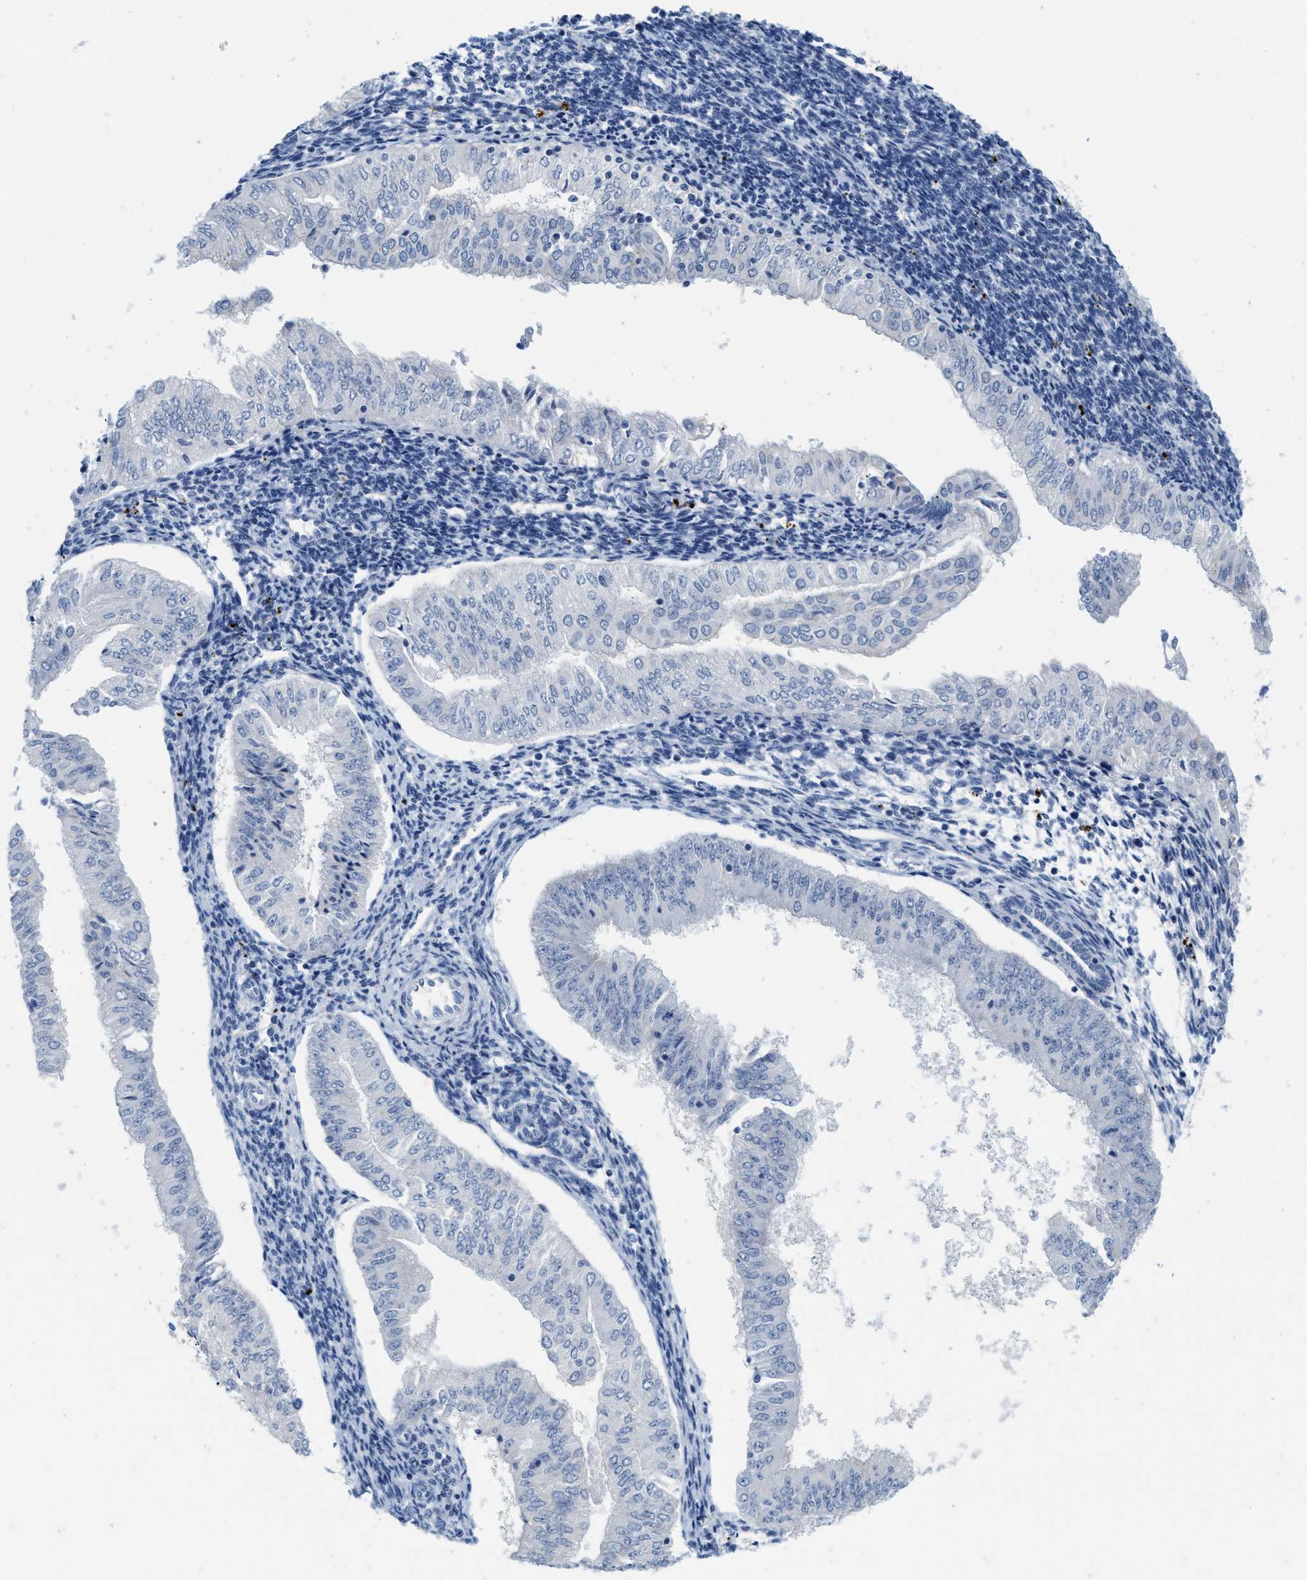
{"staining": {"intensity": "negative", "quantity": "none", "location": "none"}, "tissue": "endometrial cancer", "cell_type": "Tumor cells", "image_type": "cancer", "snomed": [{"axis": "morphology", "description": "Normal tissue, NOS"}, {"axis": "morphology", "description": "Adenocarcinoma, NOS"}, {"axis": "topography", "description": "Endometrium"}], "caption": "Tumor cells show no significant protein staining in endometrial adenocarcinoma.", "gene": "ABCB11", "patient": {"sex": "female", "age": 53}}